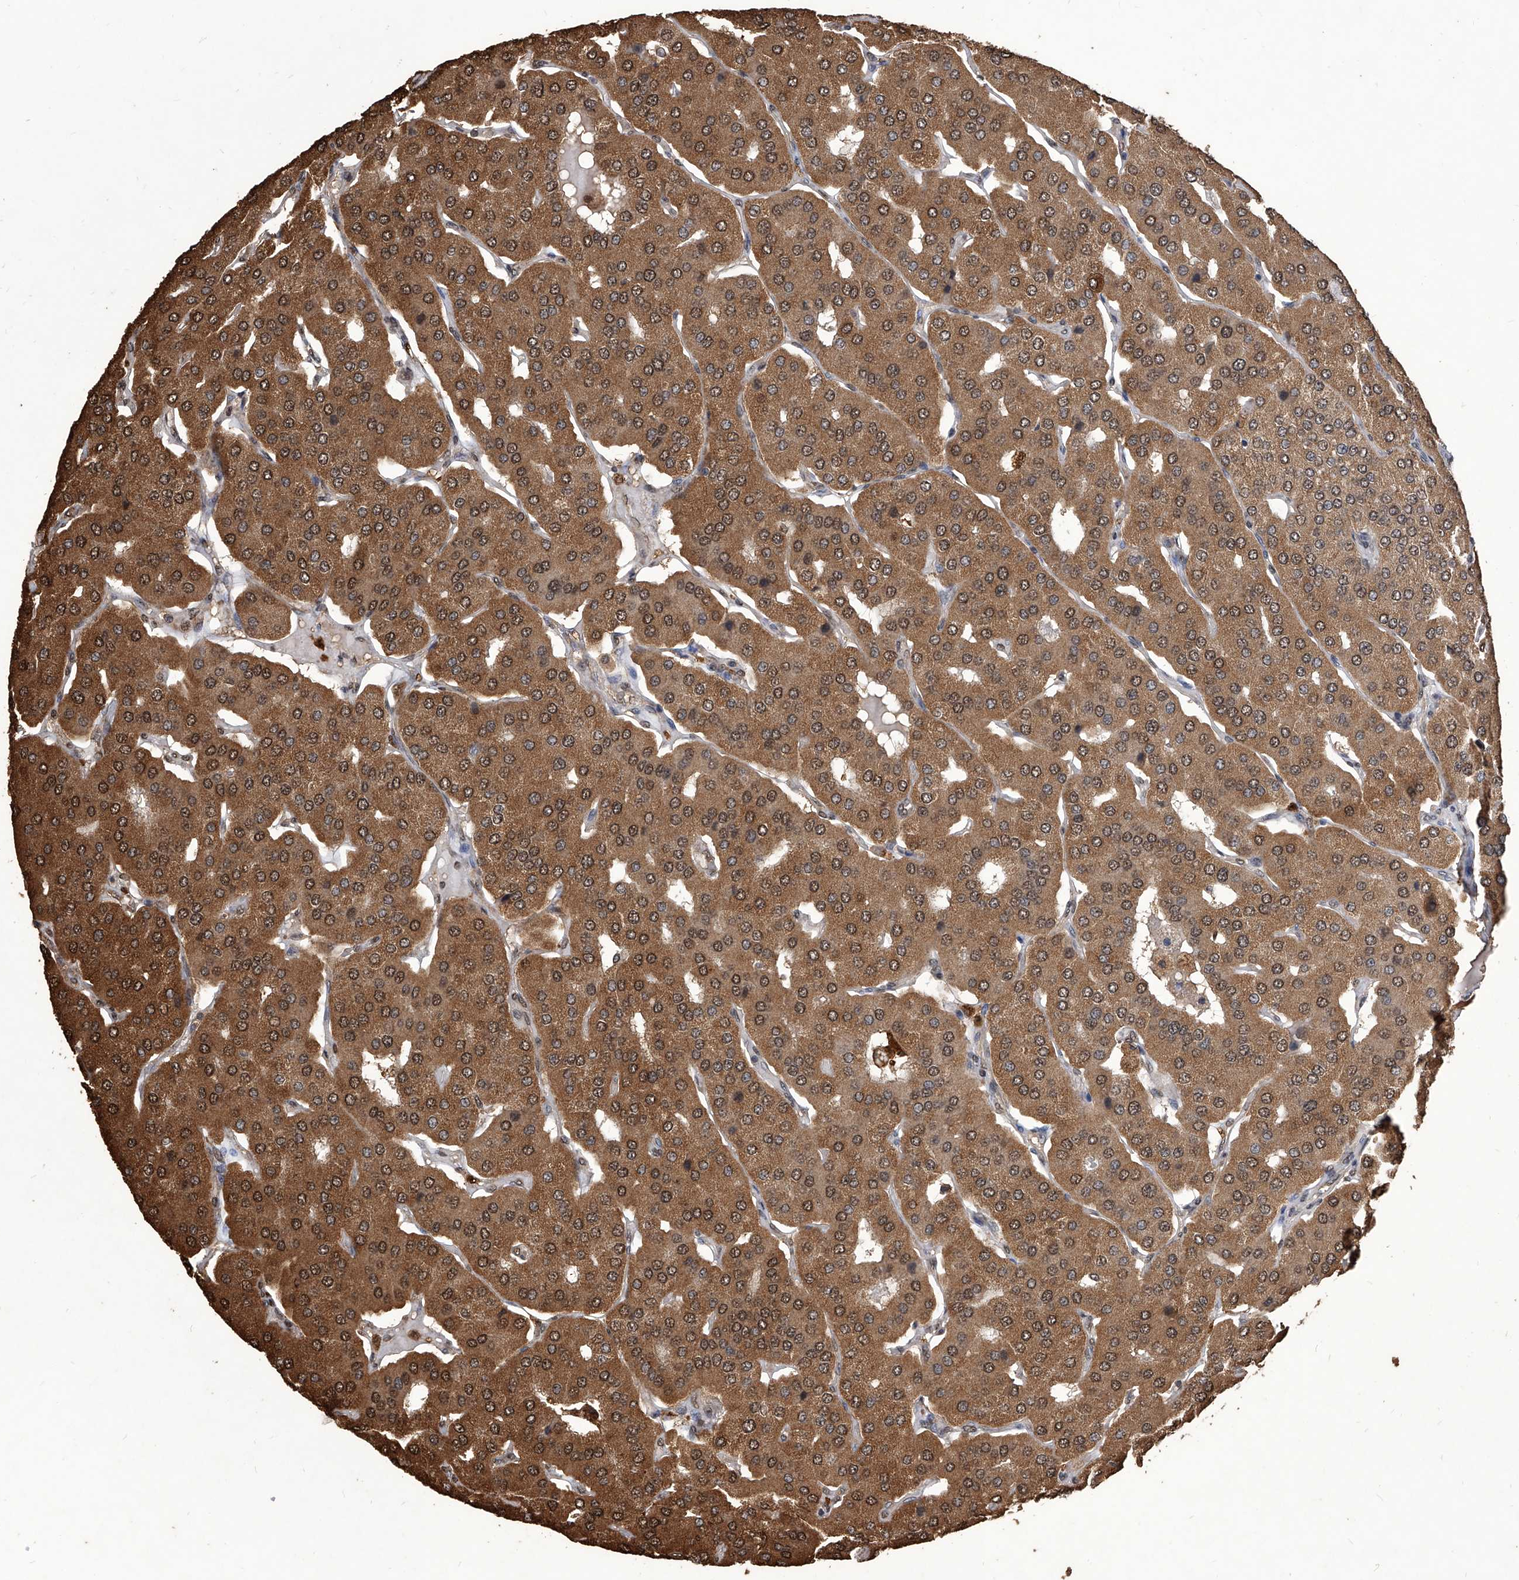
{"staining": {"intensity": "moderate", "quantity": ">75%", "location": "cytoplasmic/membranous,nuclear"}, "tissue": "parathyroid gland", "cell_type": "Glandular cells", "image_type": "normal", "snomed": [{"axis": "morphology", "description": "Normal tissue, NOS"}, {"axis": "morphology", "description": "Adenoma, NOS"}, {"axis": "topography", "description": "Parathyroid gland"}], "caption": "This histopathology image reveals unremarkable parathyroid gland stained with IHC to label a protein in brown. The cytoplasmic/membranous,nuclear of glandular cells show moderate positivity for the protein. Nuclei are counter-stained blue.", "gene": "FBXL4", "patient": {"sex": "female", "age": 86}}